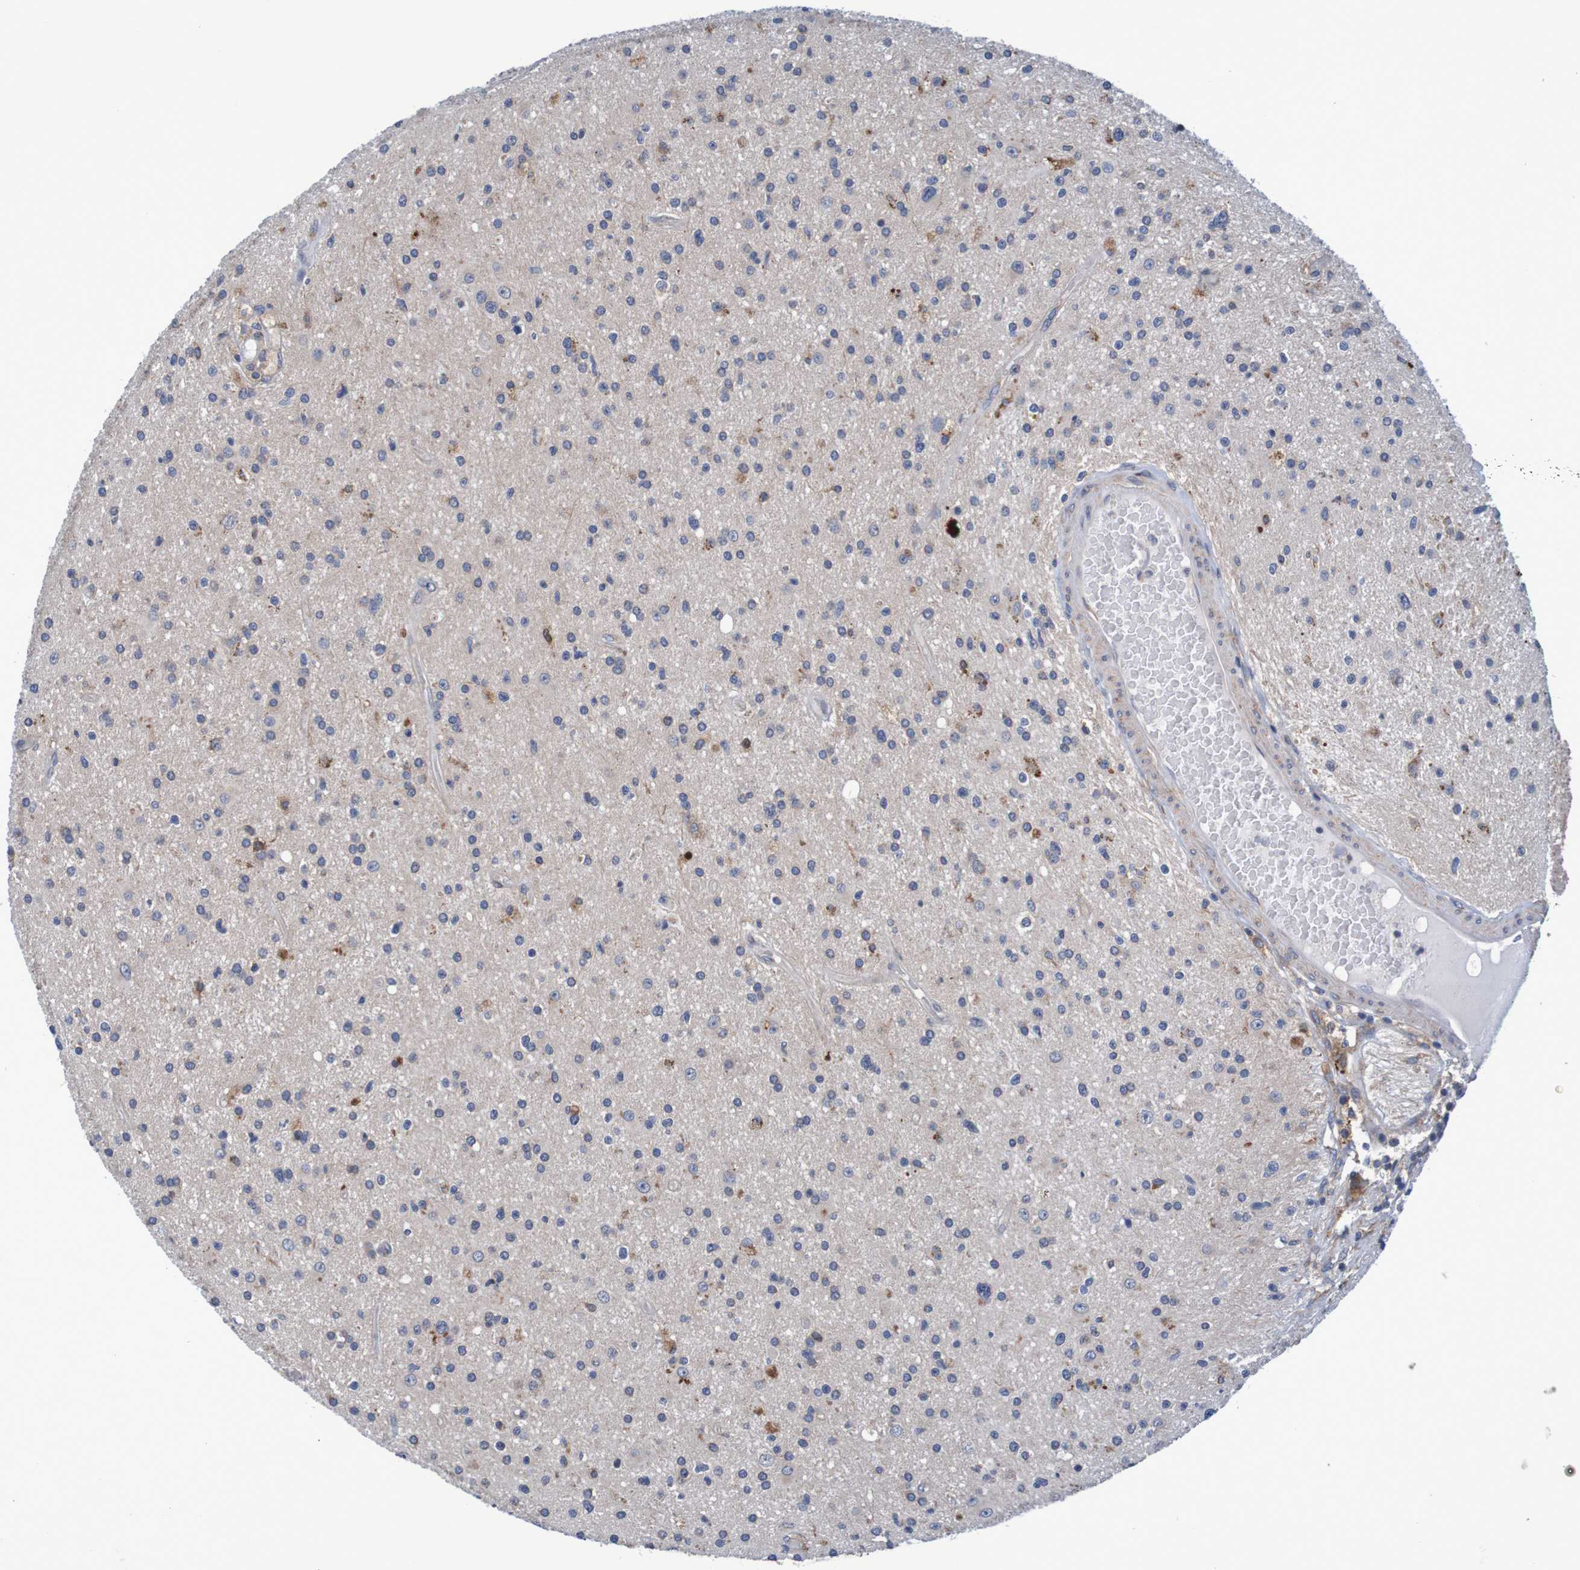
{"staining": {"intensity": "negative", "quantity": "none", "location": "none"}, "tissue": "glioma", "cell_type": "Tumor cells", "image_type": "cancer", "snomed": [{"axis": "morphology", "description": "Glioma, malignant, High grade"}, {"axis": "topography", "description": "Brain"}], "caption": "Glioma stained for a protein using immunohistochemistry exhibits no staining tumor cells.", "gene": "CLDN18", "patient": {"sex": "male", "age": 33}}